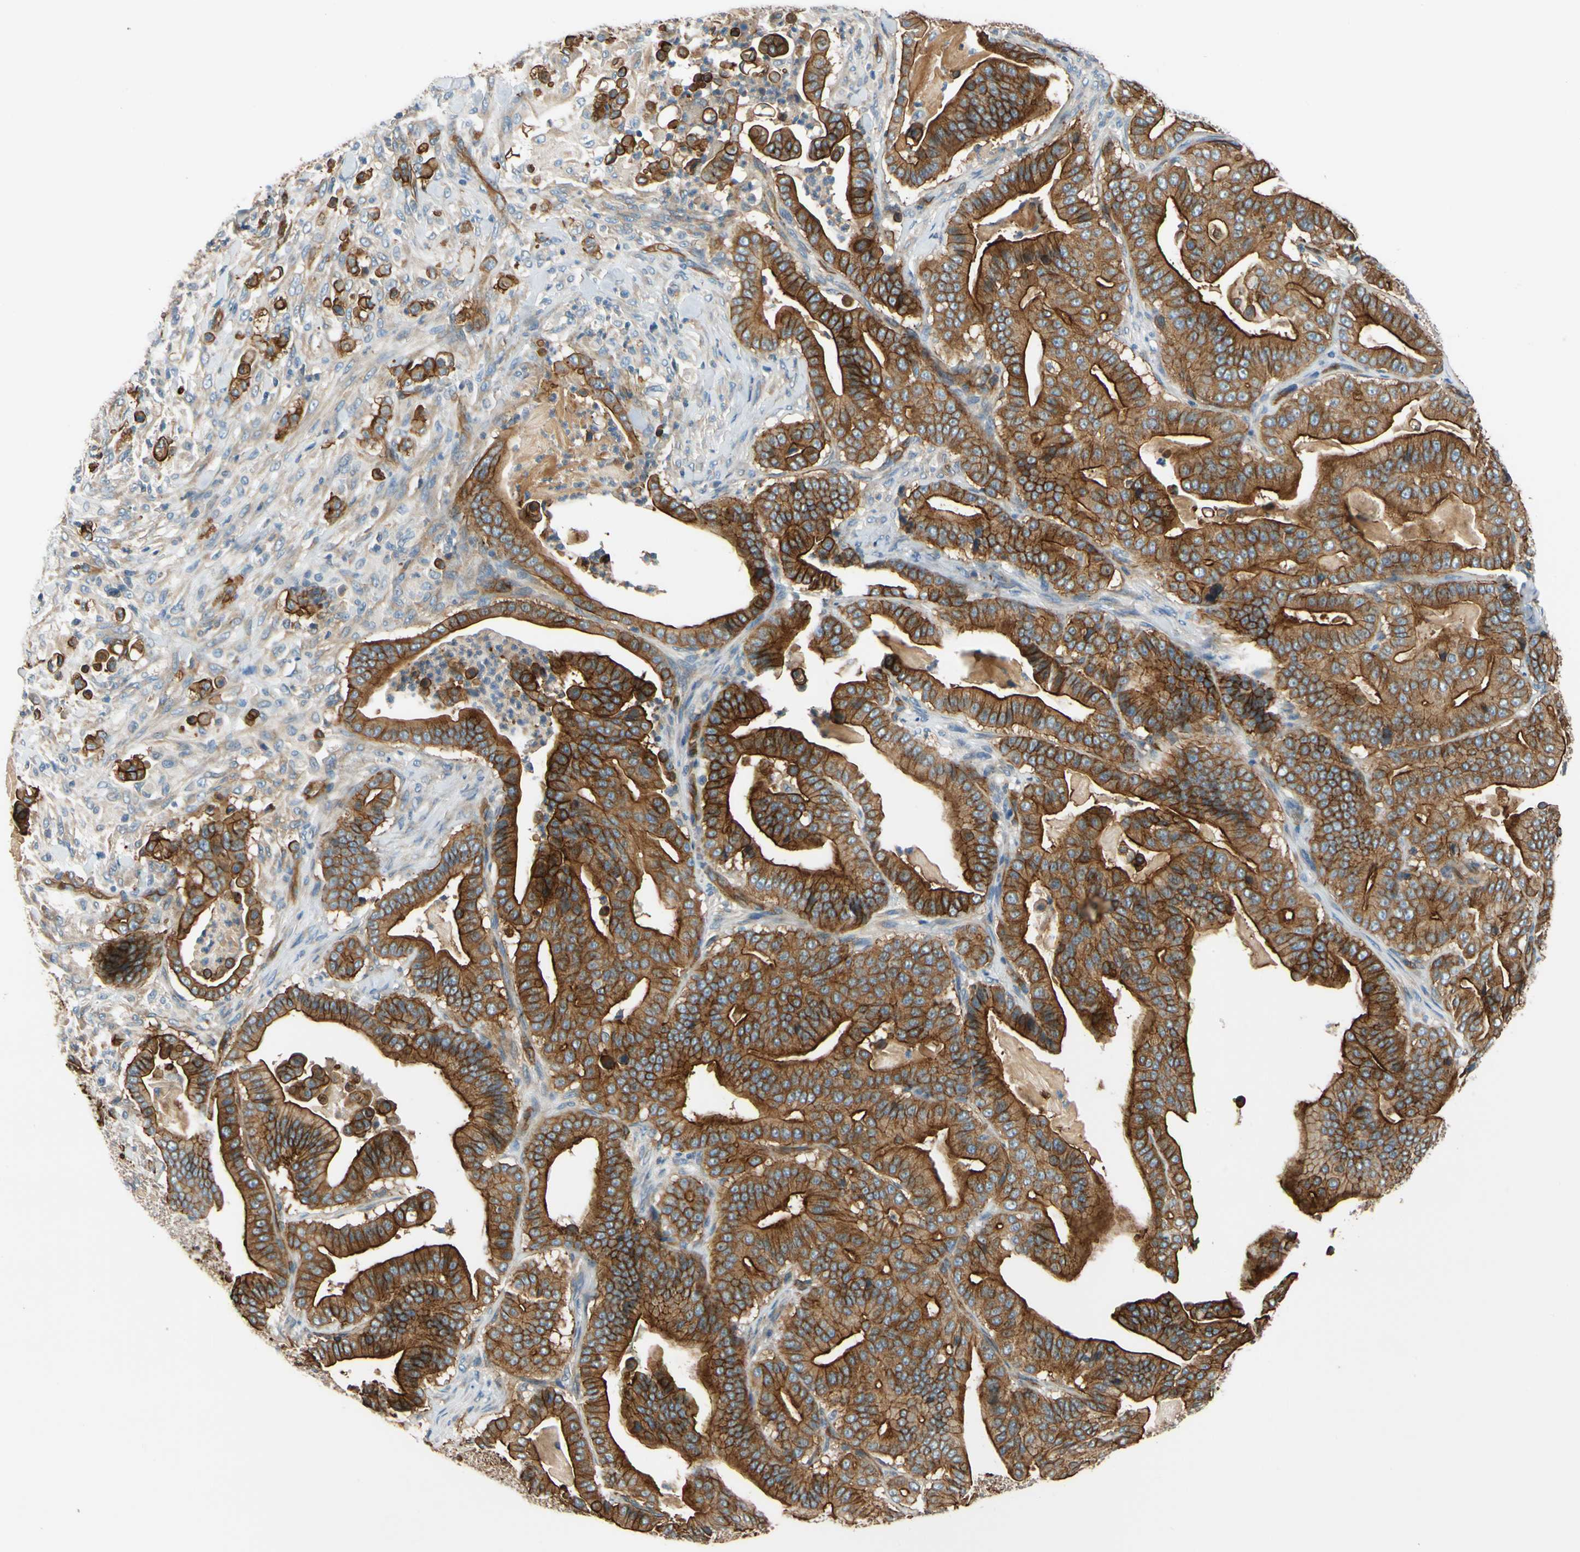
{"staining": {"intensity": "strong", "quantity": ">75%", "location": "cytoplasmic/membranous"}, "tissue": "pancreatic cancer", "cell_type": "Tumor cells", "image_type": "cancer", "snomed": [{"axis": "morphology", "description": "Adenocarcinoma, NOS"}, {"axis": "topography", "description": "Pancreas"}], "caption": "Protein staining of adenocarcinoma (pancreatic) tissue reveals strong cytoplasmic/membranous staining in about >75% of tumor cells. (brown staining indicates protein expression, while blue staining denotes nuclei).", "gene": "SPTAN1", "patient": {"sex": "male", "age": 63}}